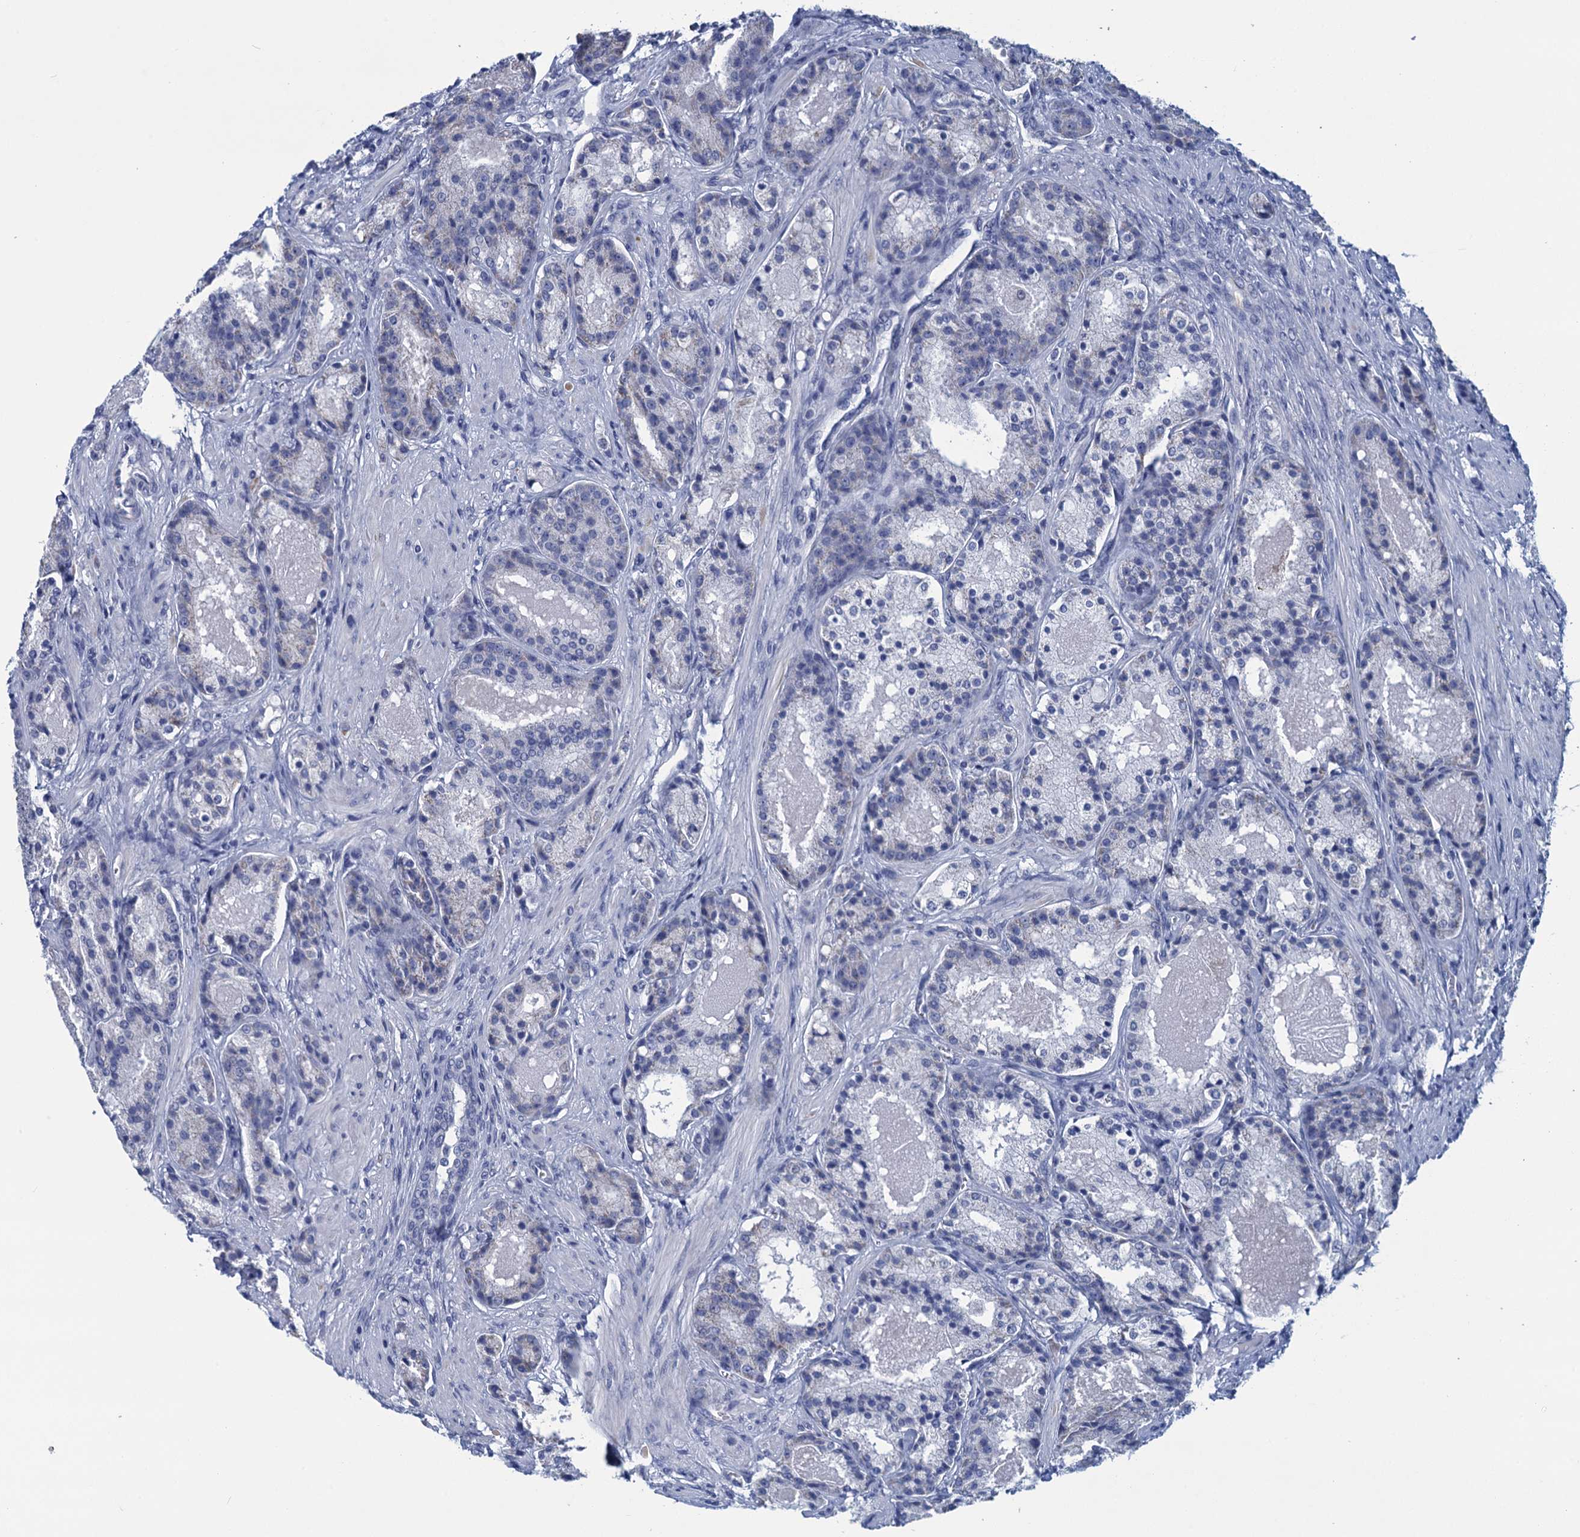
{"staining": {"intensity": "weak", "quantity": "<25%", "location": "cytoplasmic/membranous"}, "tissue": "prostate cancer", "cell_type": "Tumor cells", "image_type": "cancer", "snomed": [{"axis": "morphology", "description": "Adenocarcinoma, High grade"}, {"axis": "topography", "description": "Prostate"}], "caption": "This is a photomicrograph of IHC staining of prostate adenocarcinoma (high-grade), which shows no staining in tumor cells.", "gene": "SCEL", "patient": {"sex": "male", "age": 60}}